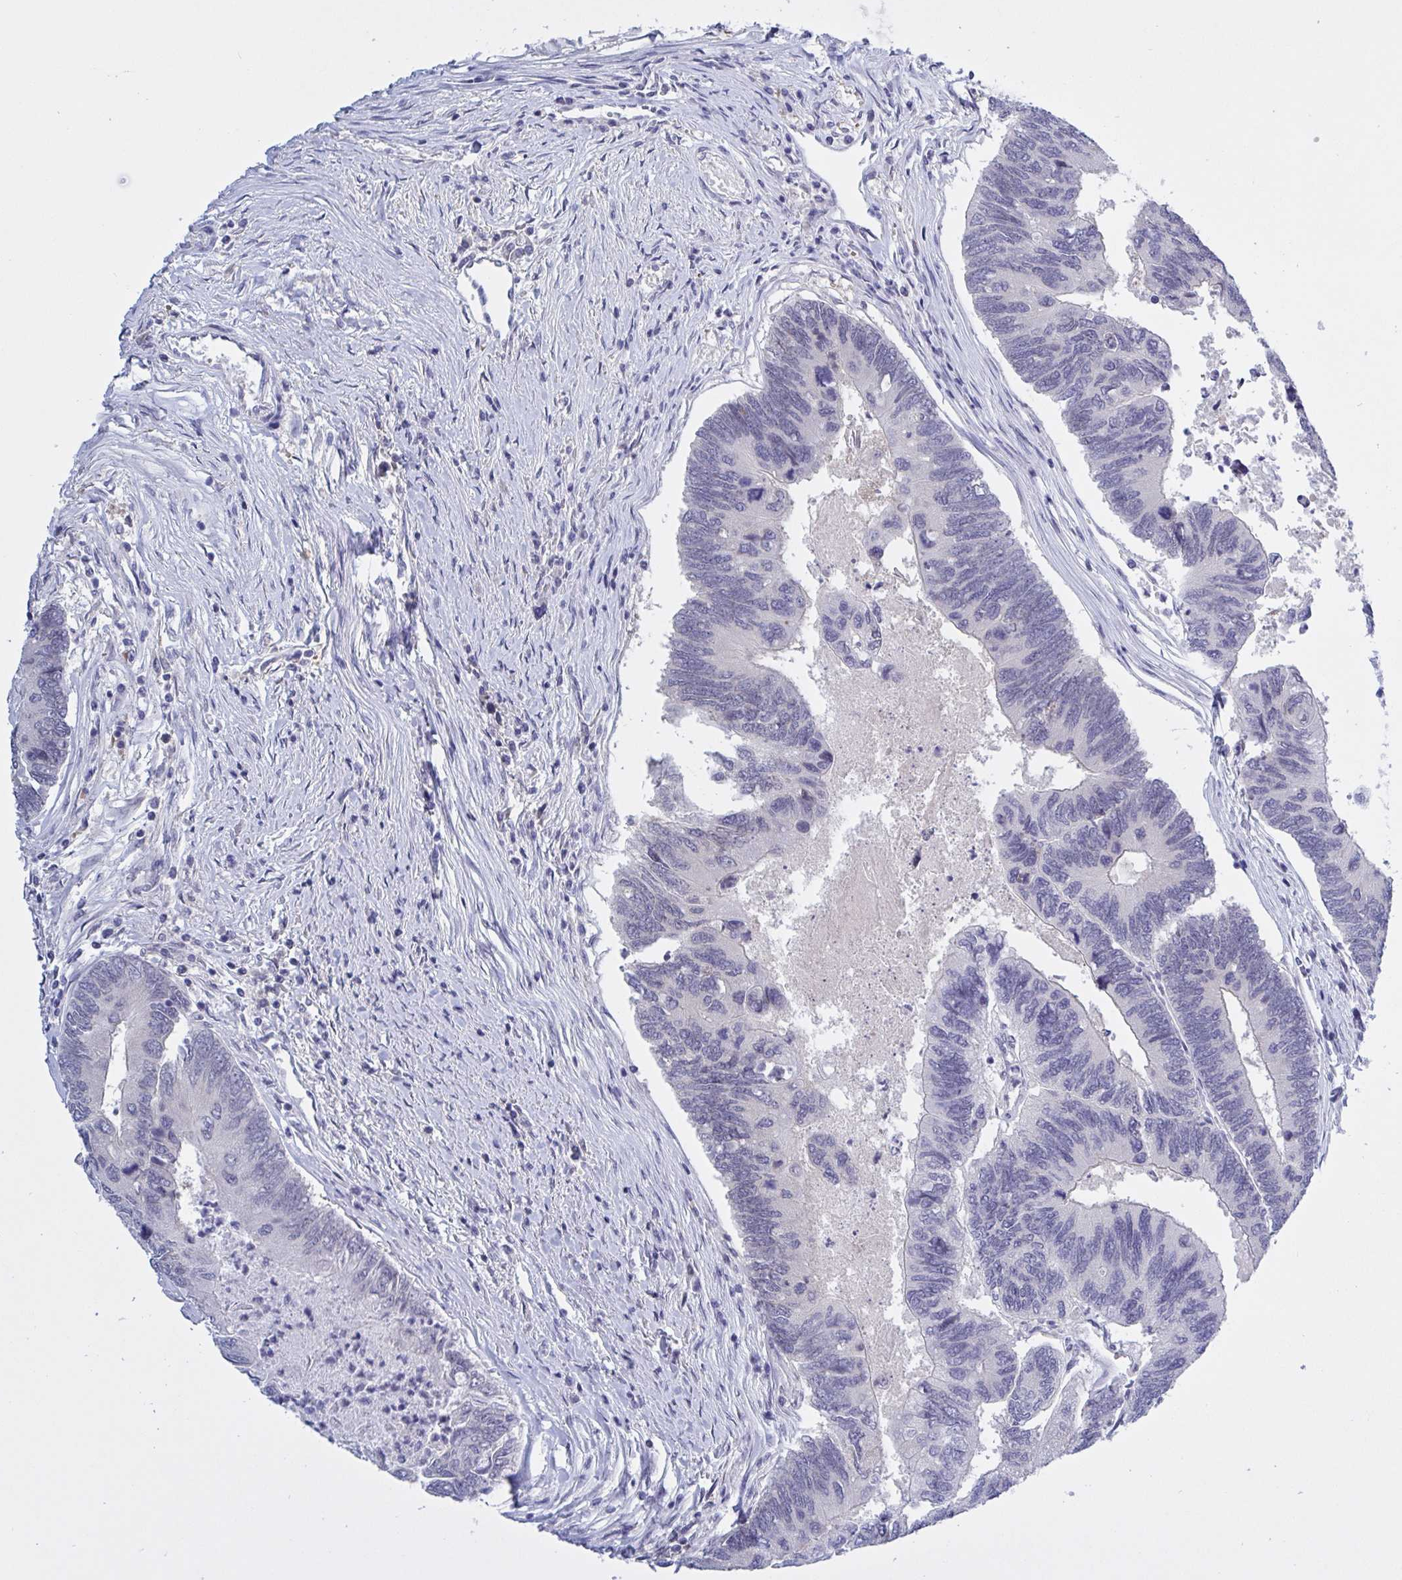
{"staining": {"intensity": "negative", "quantity": "none", "location": "none"}, "tissue": "colorectal cancer", "cell_type": "Tumor cells", "image_type": "cancer", "snomed": [{"axis": "morphology", "description": "Adenocarcinoma, NOS"}, {"axis": "topography", "description": "Colon"}], "caption": "A micrograph of adenocarcinoma (colorectal) stained for a protein reveals no brown staining in tumor cells.", "gene": "SERPINB13", "patient": {"sex": "female", "age": 67}}